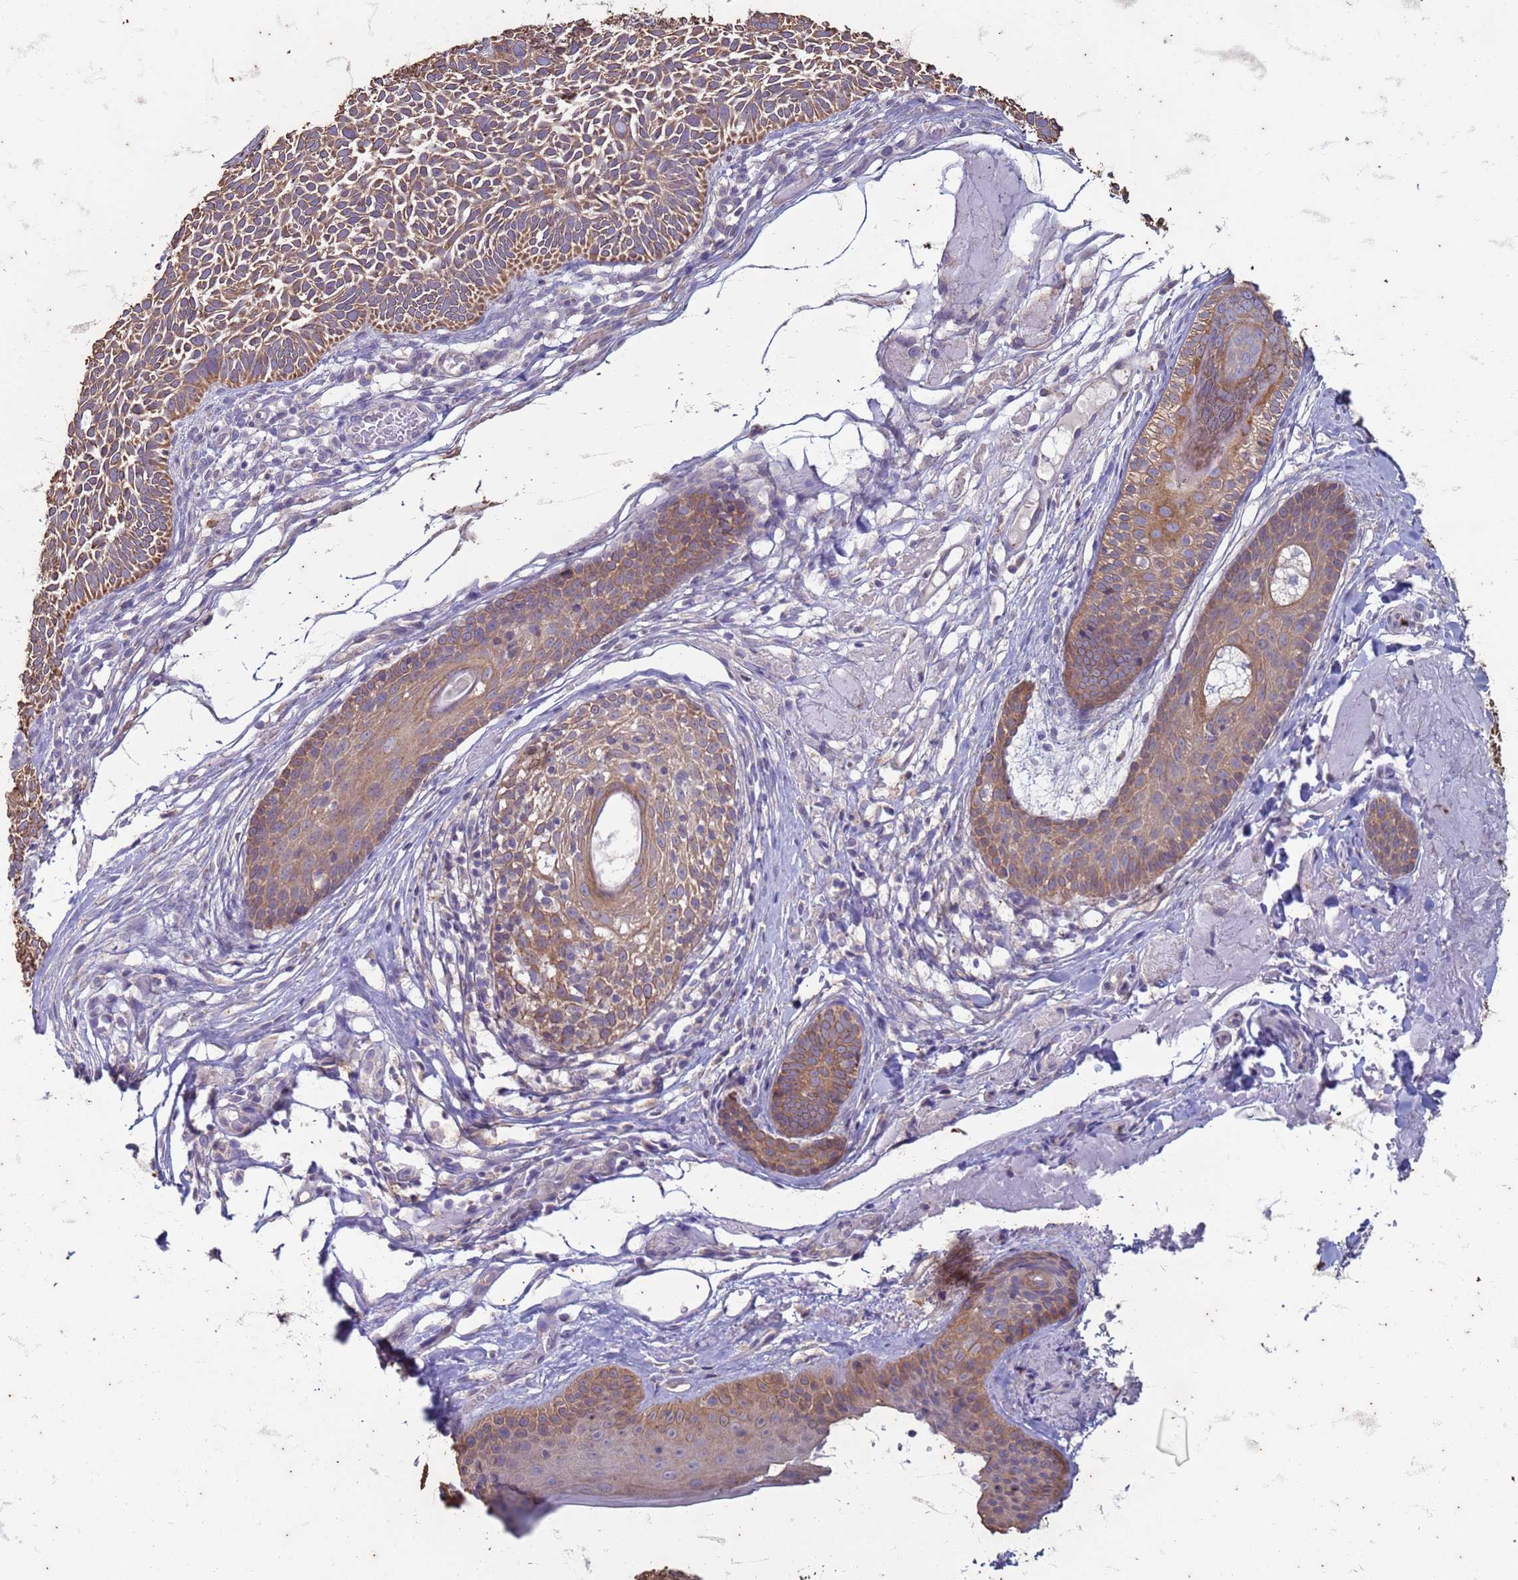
{"staining": {"intensity": "moderate", "quantity": ">75%", "location": "cytoplasmic/membranous"}, "tissue": "skin cancer", "cell_type": "Tumor cells", "image_type": "cancer", "snomed": [{"axis": "morphology", "description": "Basal cell carcinoma"}, {"axis": "topography", "description": "Skin"}], "caption": "Immunohistochemical staining of basal cell carcinoma (skin) demonstrates moderate cytoplasmic/membranous protein expression in approximately >75% of tumor cells. The staining was performed using DAB, with brown indicating positive protein expression. Nuclei are stained blue with hematoxylin.", "gene": "SUCO", "patient": {"sex": "male", "age": 69}}